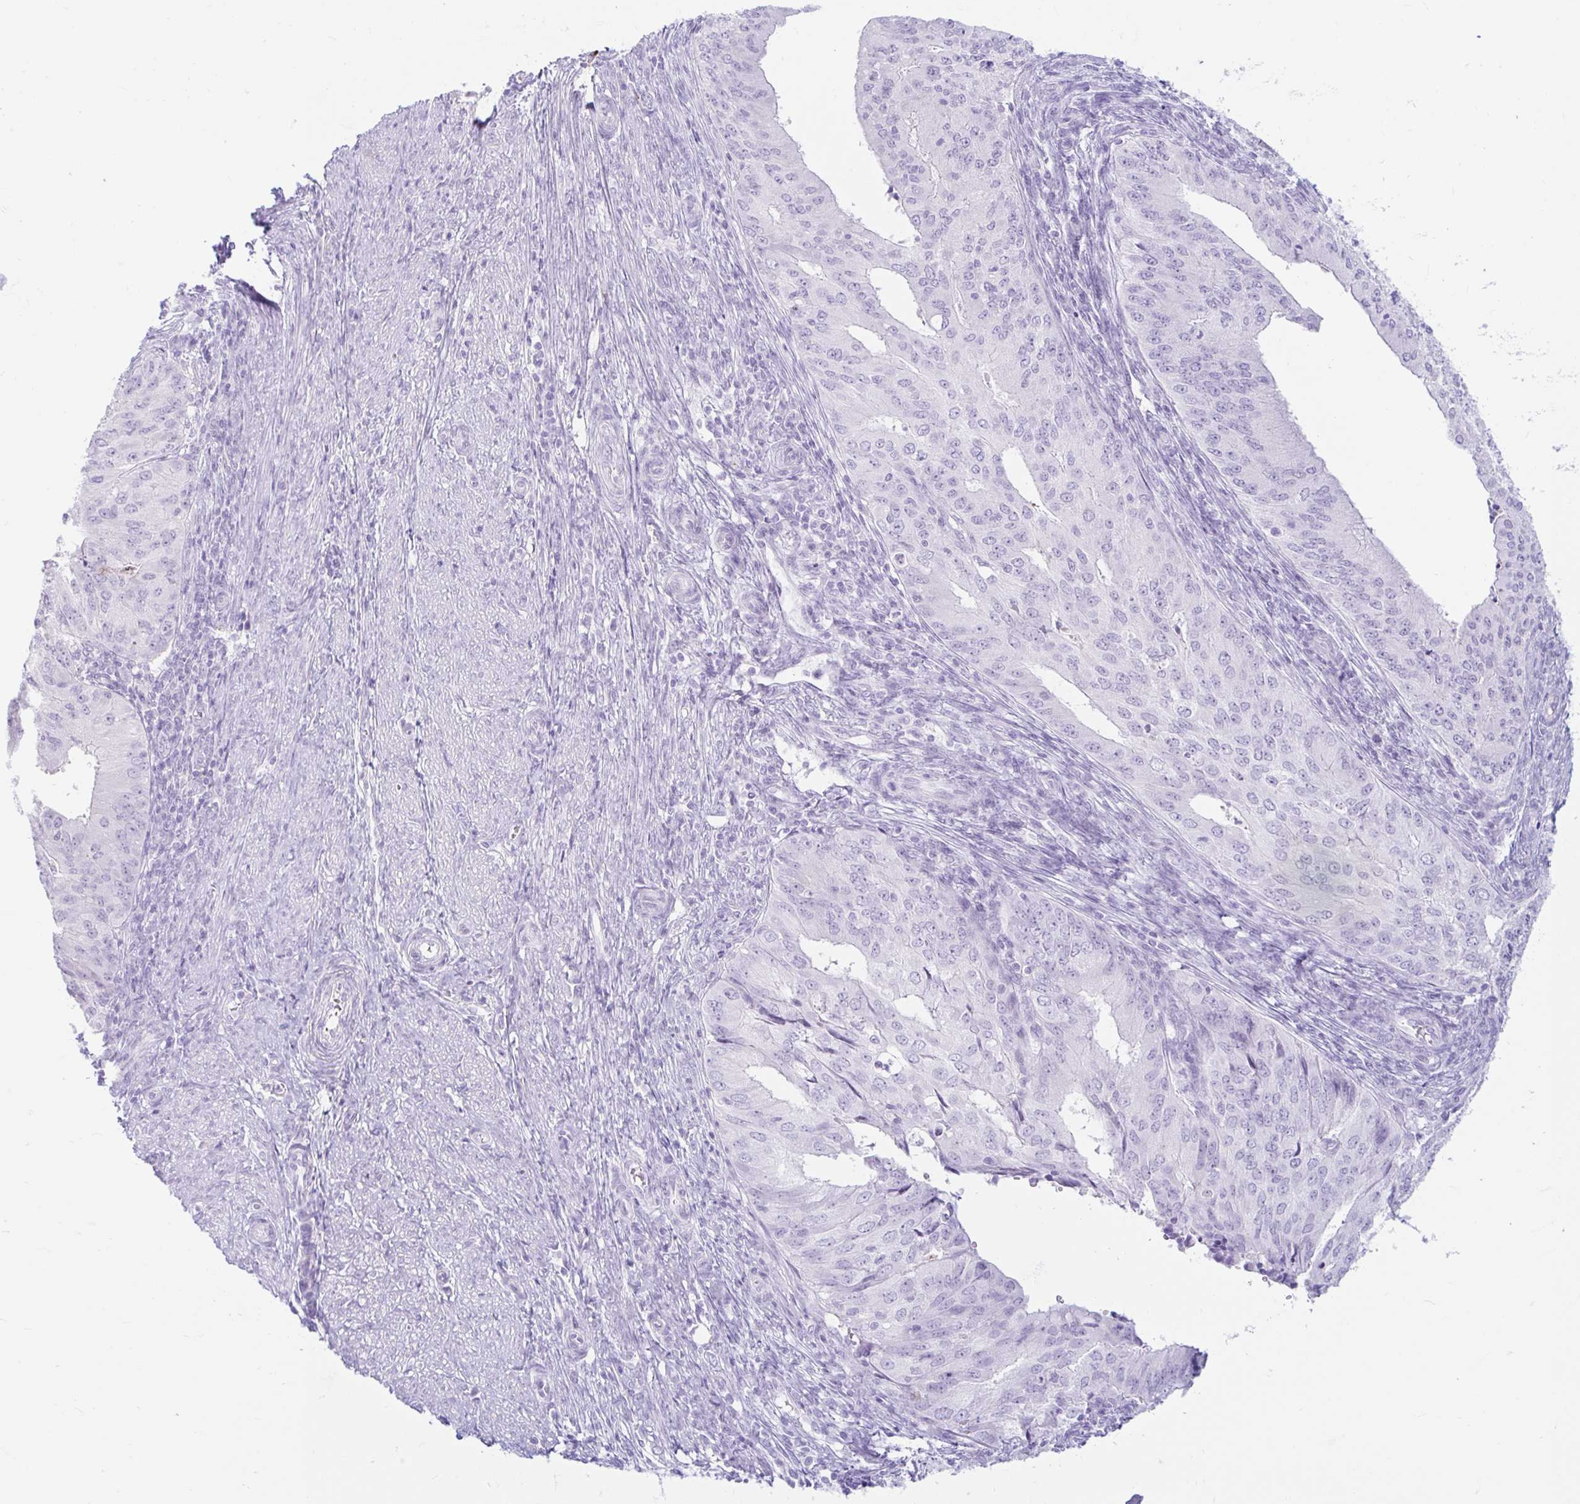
{"staining": {"intensity": "negative", "quantity": "none", "location": "none"}, "tissue": "endometrial cancer", "cell_type": "Tumor cells", "image_type": "cancer", "snomed": [{"axis": "morphology", "description": "Adenocarcinoma, NOS"}, {"axis": "topography", "description": "Endometrium"}], "caption": "This is an IHC histopathology image of human endometrial adenocarcinoma. There is no positivity in tumor cells.", "gene": "ERICH6", "patient": {"sex": "female", "age": 50}}